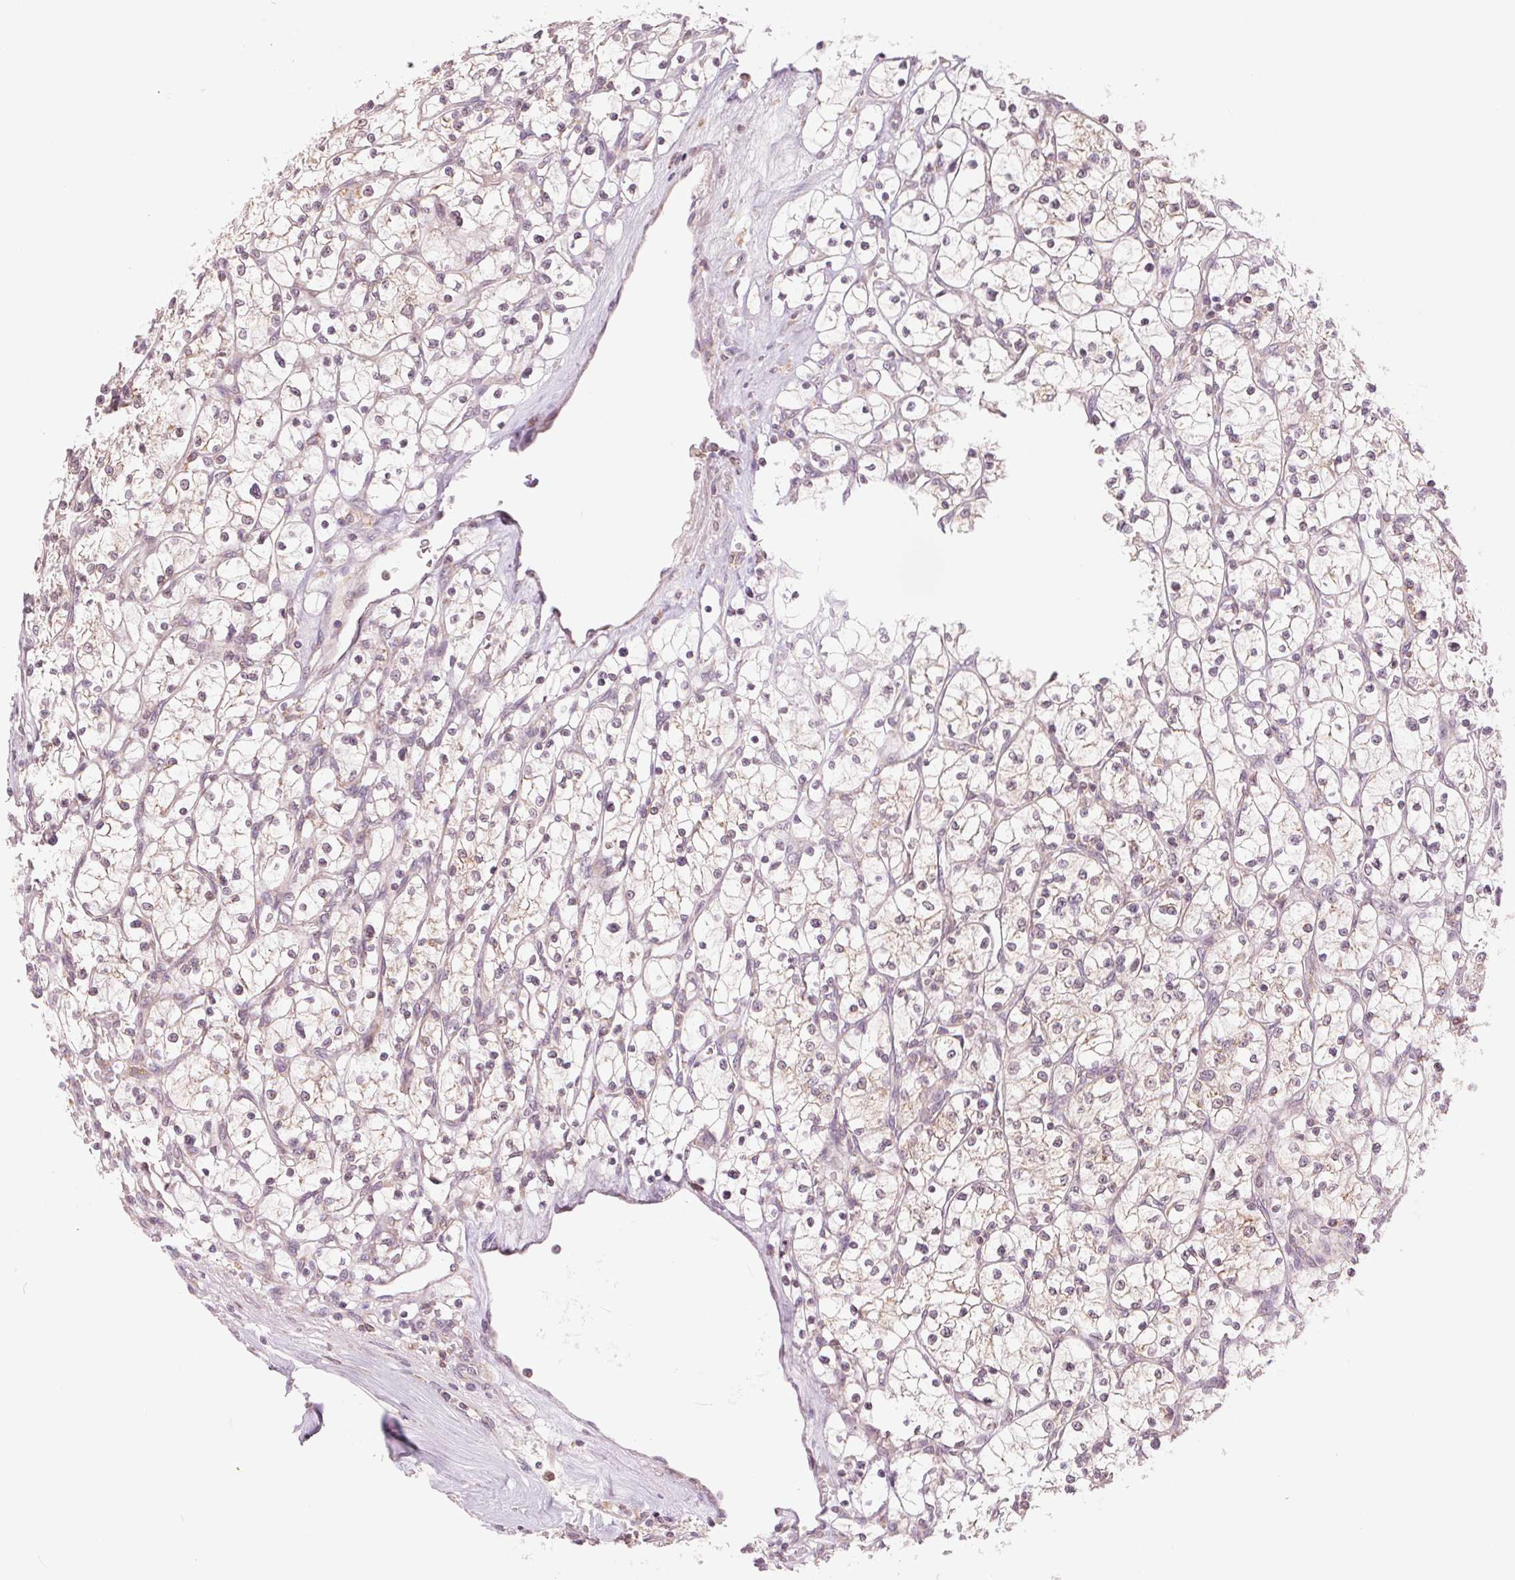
{"staining": {"intensity": "weak", "quantity": "25%-75%", "location": "cytoplasmic/membranous"}, "tissue": "renal cancer", "cell_type": "Tumor cells", "image_type": "cancer", "snomed": [{"axis": "morphology", "description": "Adenocarcinoma, NOS"}, {"axis": "topography", "description": "Kidney"}], "caption": "Immunohistochemical staining of human renal cancer displays weak cytoplasmic/membranous protein staining in approximately 25%-75% of tumor cells.", "gene": "TECR", "patient": {"sex": "female", "age": 64}}